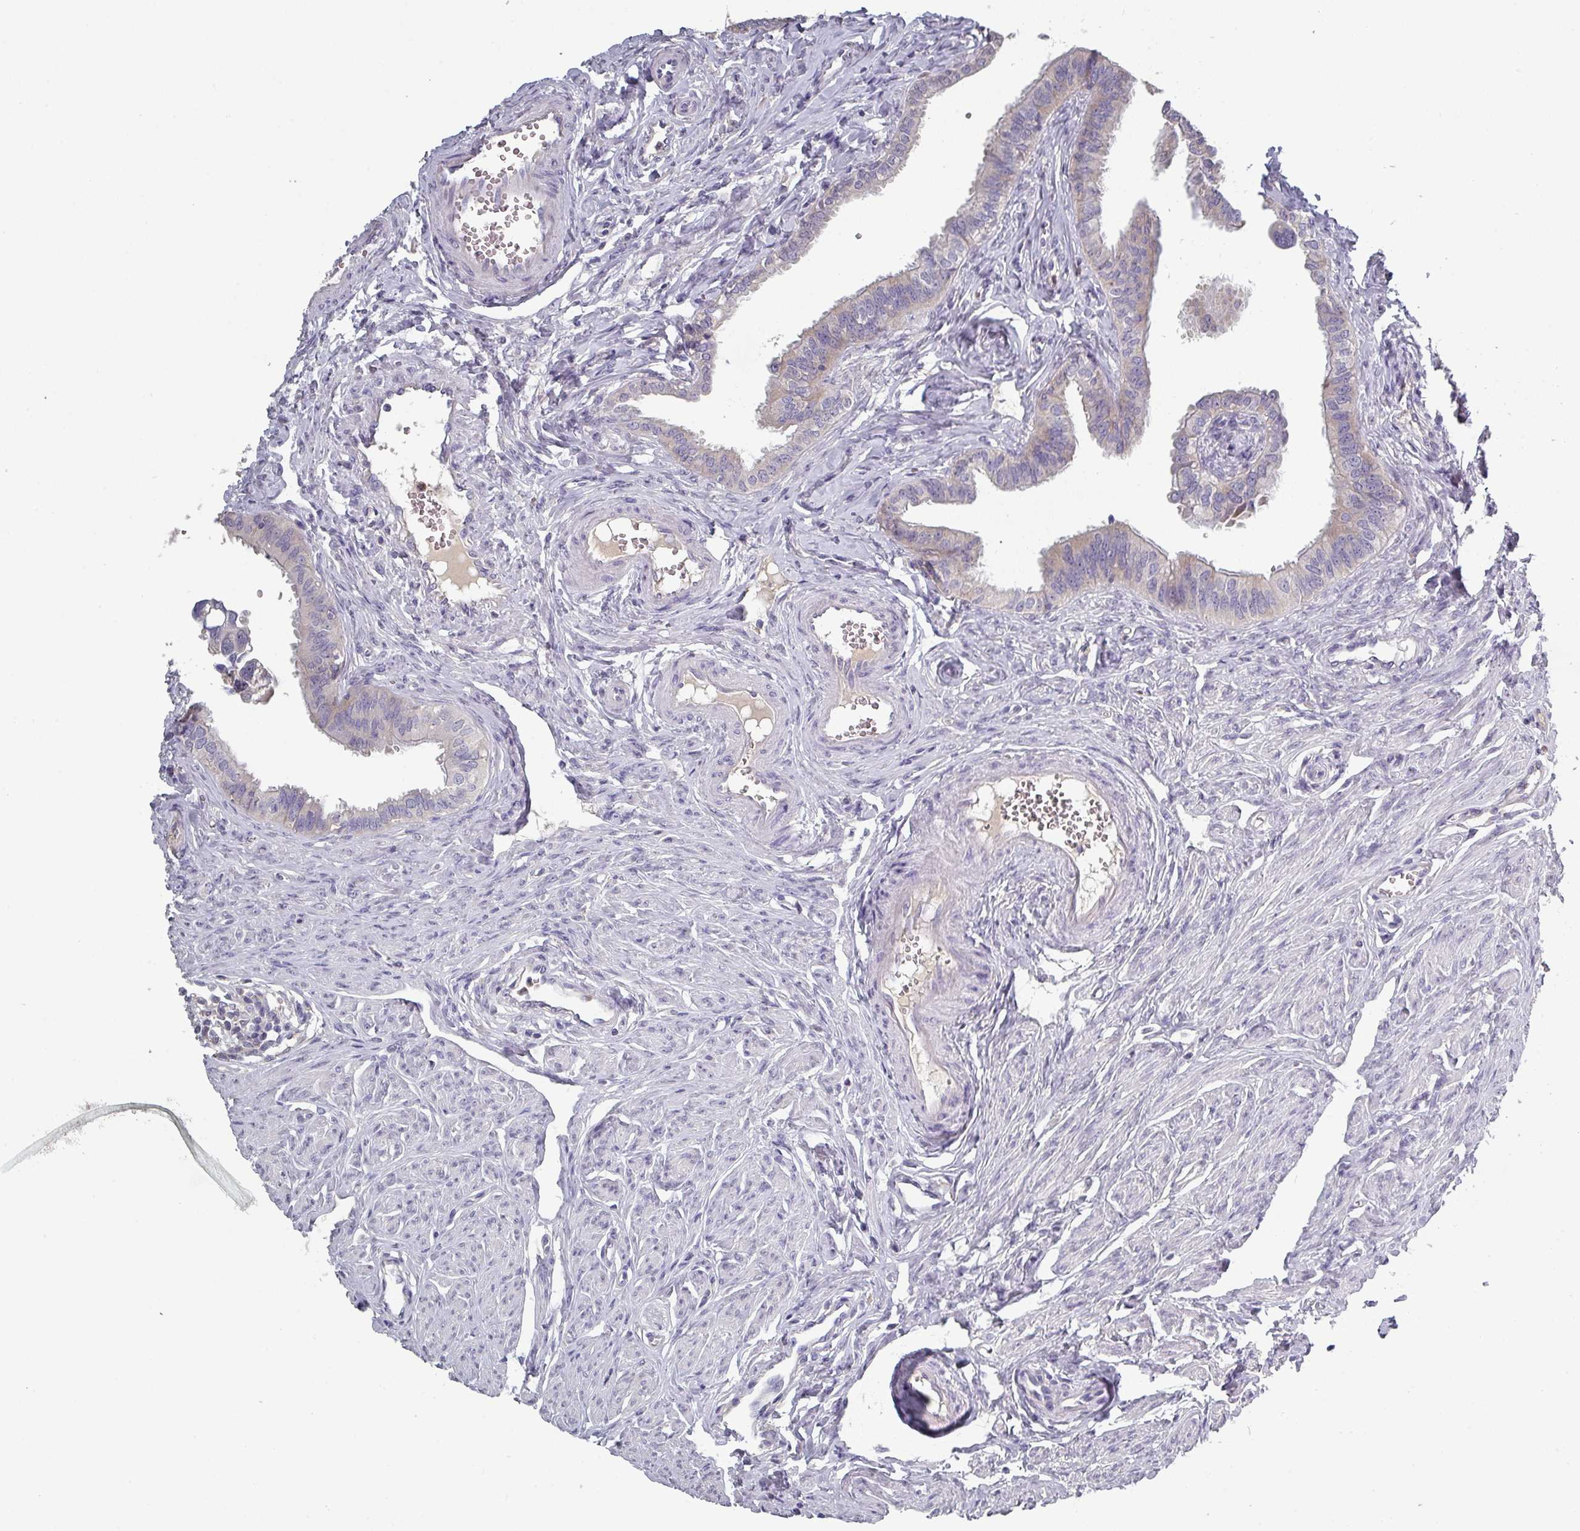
{"staining": {"intensity": "negative", "quantity": "none", "location": "none"}, "tissue": "fallopian tube", "cell_type": "Glandular cells", "image_type": "normal", "snomed": [{"axis": "morphology", "description": "Normal tissue, NOS"}, {"axis": "morphology", "description": "Carcinoma, NOS"}, {"axis": "topography", "description": "Fallopian tube"}, {"axis": "topography", "description": "Ovary"}], "caption": "Immunohistochemistry (IHC) of benign human fallopian tube shows no positivity in glandular cells. (Immunohistochemistry, brightfield microscopy, high magnification).", "gene": "PRAMEF7", "patient": {"sex": "female", "age": 59}}